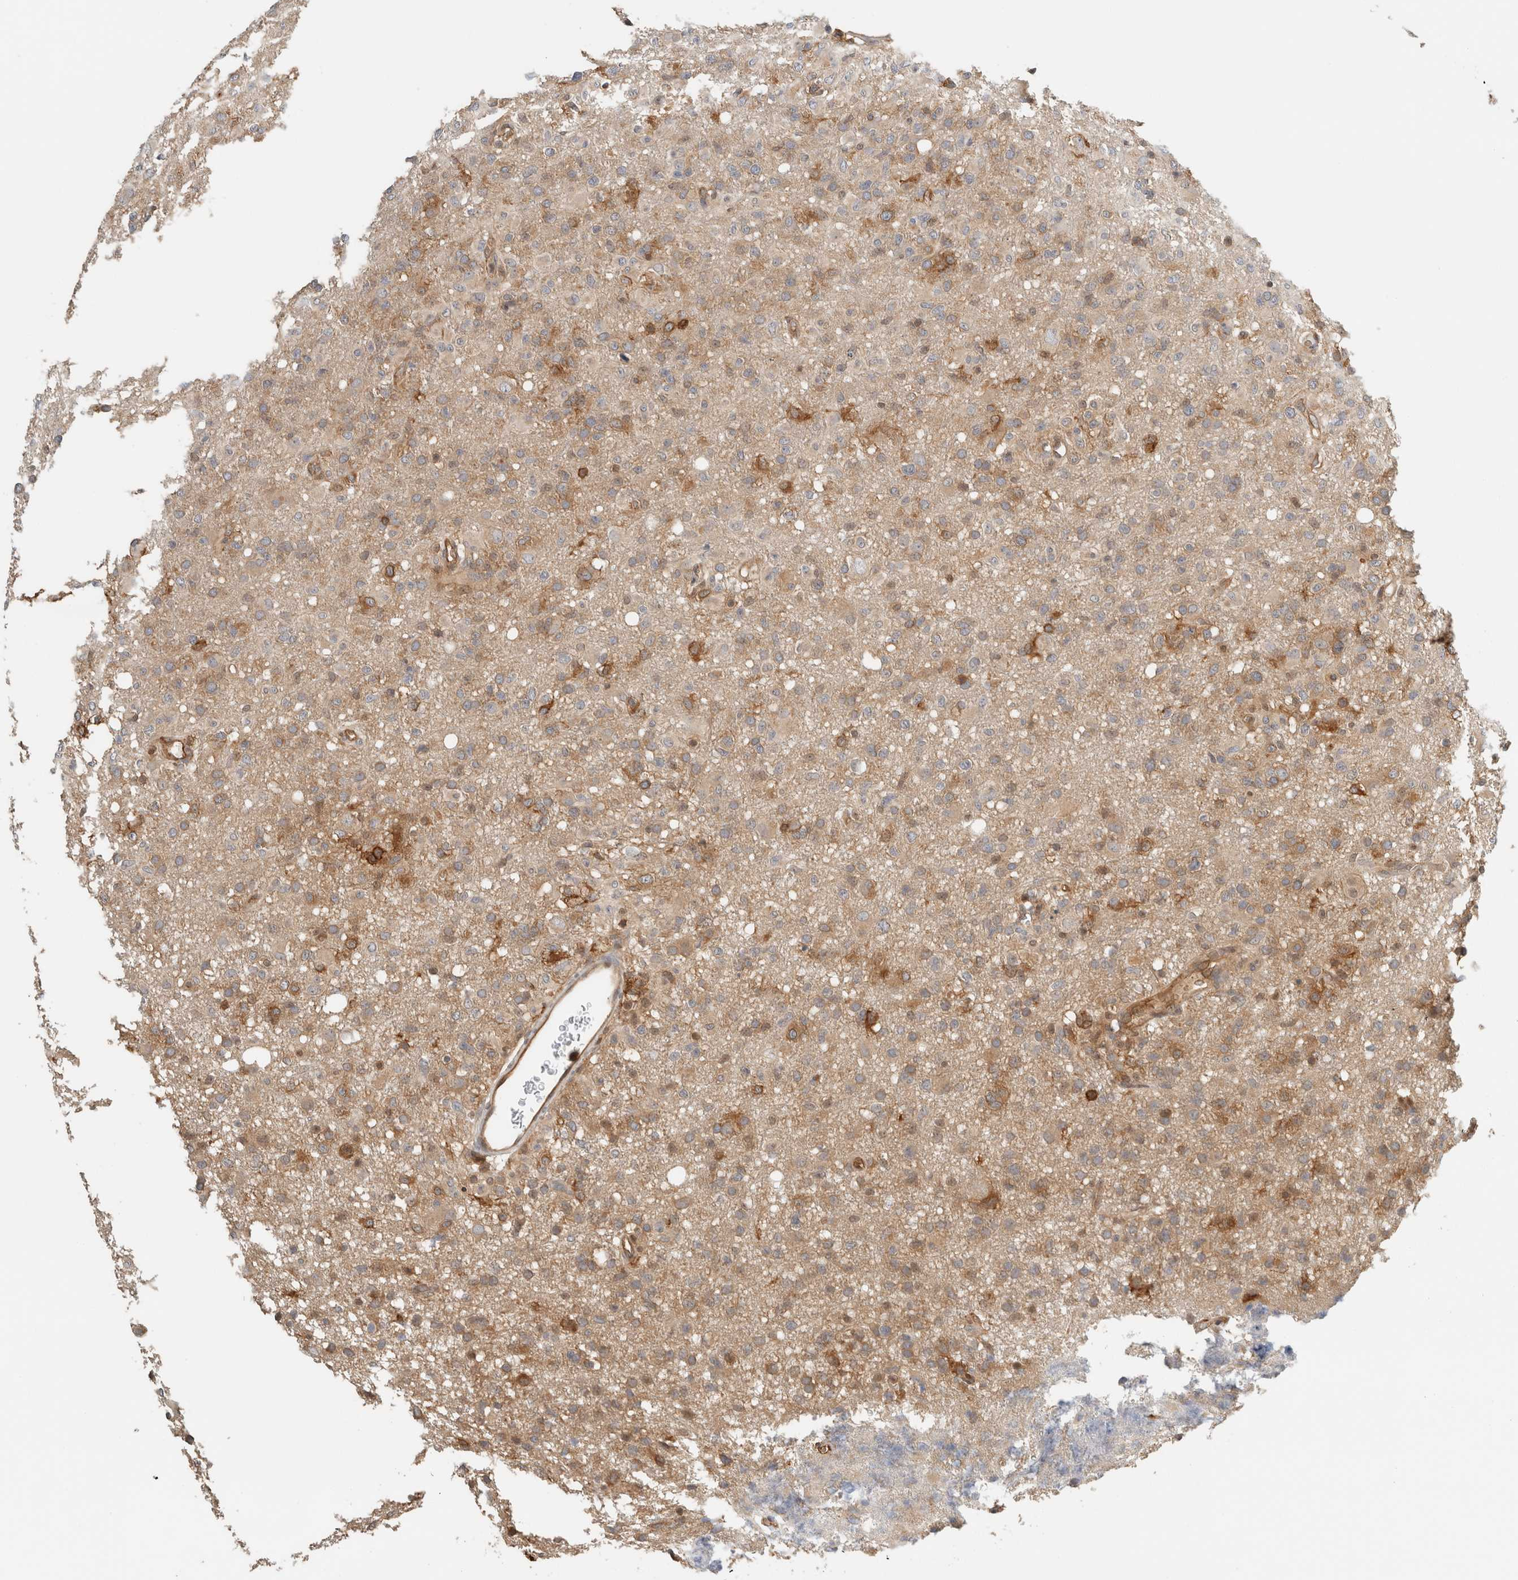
{"staining": {"intensity": "moderate", "quantity": "<25%", "location": "cytoplasmic/membranous"}, "tissue": "glioma", "cell_type": "Tumor cells", "image_type": "cancer", "snomed": [{"axis": "morphology", "description": "Glioma, malignant, High grade"}, {"axis": "topography", "description": "Brain"}], "caption": "A low amount of moderate cytoplasmic/membranous staining is seen in approximately <25% of tumor cells in glioma tissue.", "gene": "PFDN4", "patient": {"sex": "female", "age": 57}}